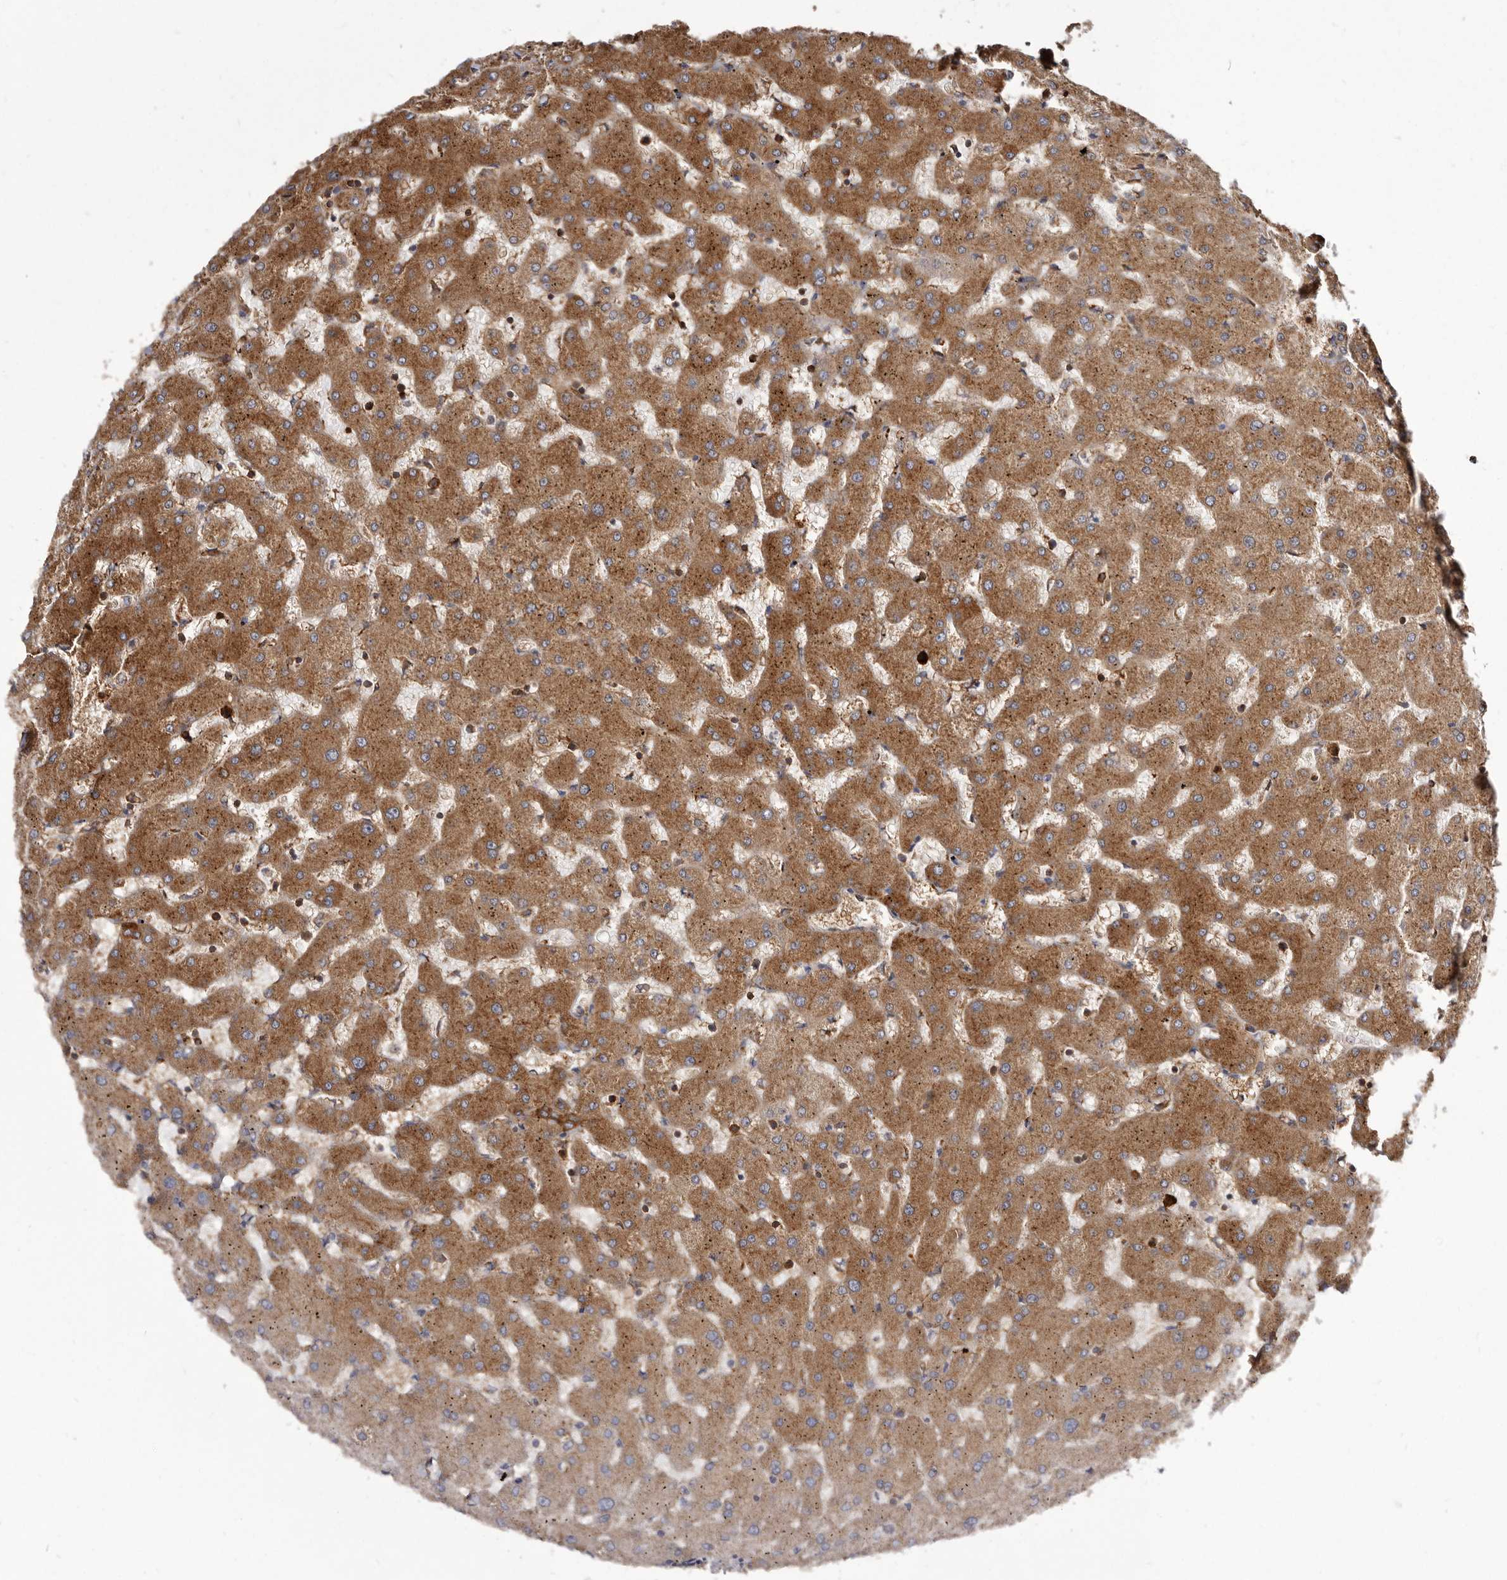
{"staining": {"intensity": "strong", "quantity": ">75%", "location": "cytoplasmic/membranous"}, "tissue": "liver", "cell_type": "Cholangiocytes", "image_type": "normal", "snomed": [{"axis": "morphology", "description": "Normal tissue, NOS"}, {"axis": "topography", "description": "Liver"}], "caption": "The histopathology image displays staining of normal liver, revealing strong cytoplasmic/membranous protein staining (brown color) within cholangiocytes.", "gene": "TPD52", "patient": {"sex": "female", "age": 63}}